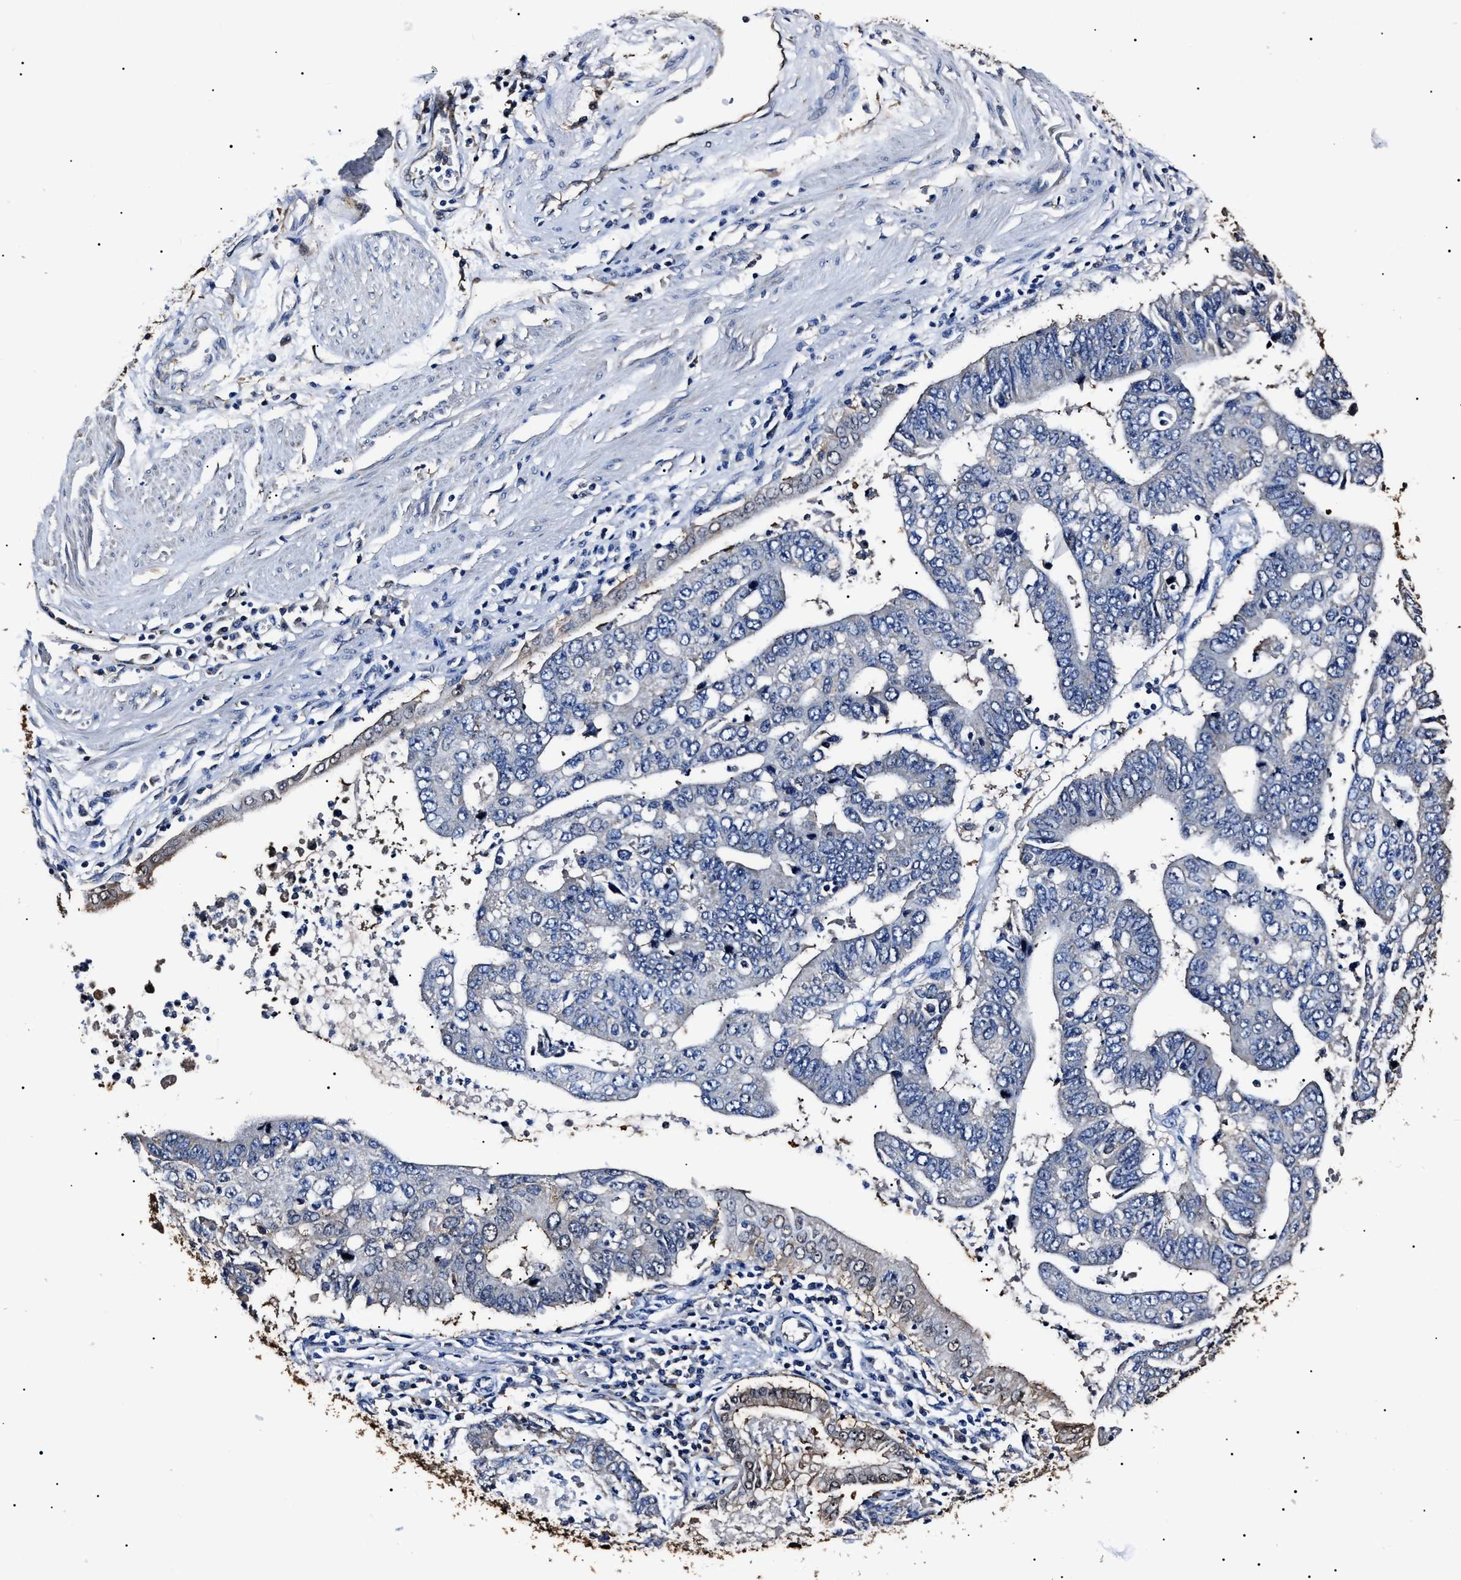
{"staining": {"intensity": "negative", "quantity": "none", "location": "none"}, "tissue": "stomach cancer", "cell_type": "Tumor cells", "image_type": "cancer", "snomed": [{"axis": "morphology", "description": "Adenocarcinoma, NOS"}, {"axis": "topography", "description": "Stomach"}], "caption": "Immunohistochemical staining of human stomach cancer displays no significant expression in tumor cells. Nuclei are stained in blue.", "gene": "ALDH1A1", "patient": {"sex": "male", "age": 59}}